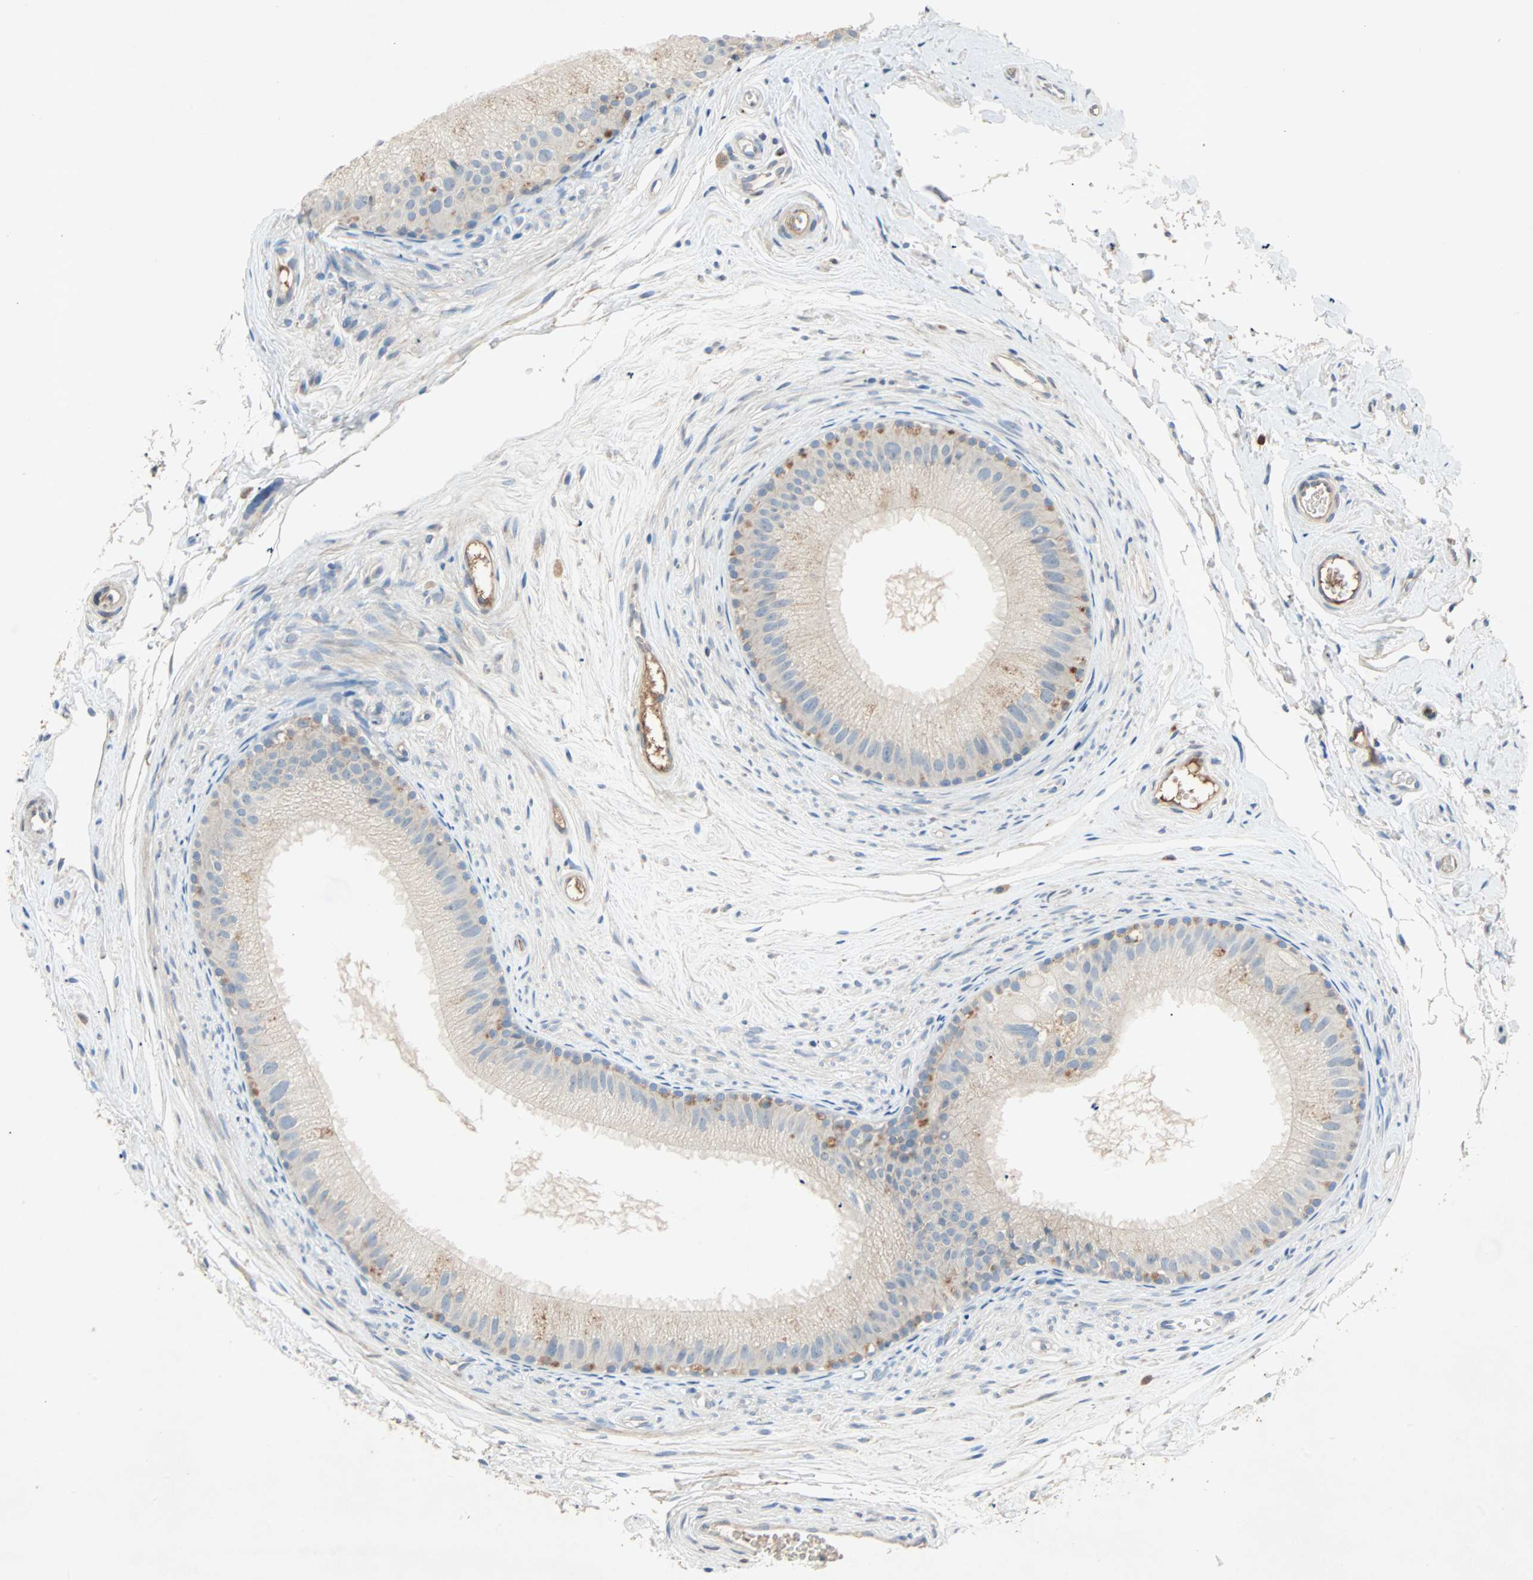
{"staining": {"intensity": "moderate", "quantity": ">75%", "location": "cytoplasmic/membranous"}, "tissue": "epididymis", "cell_type": "Glandular cells", "image_type": "normal", "snomed": [{"axis": "morphology", "description": "Normal tissue, NOS"}, {"axis": "topography", "description": "Epididymis"}], "caption": "An IHC photomicrograph of normal tissue is shown. Protein staining in brown highlights moderate cytoplasmic/membranous positivity in epididymis within glandular cells. (brown staining indicates protein expression, while blue staining denotes nuclei).", "gene": "XYLT1", "patient": {"sex": "male", "age": 56}}